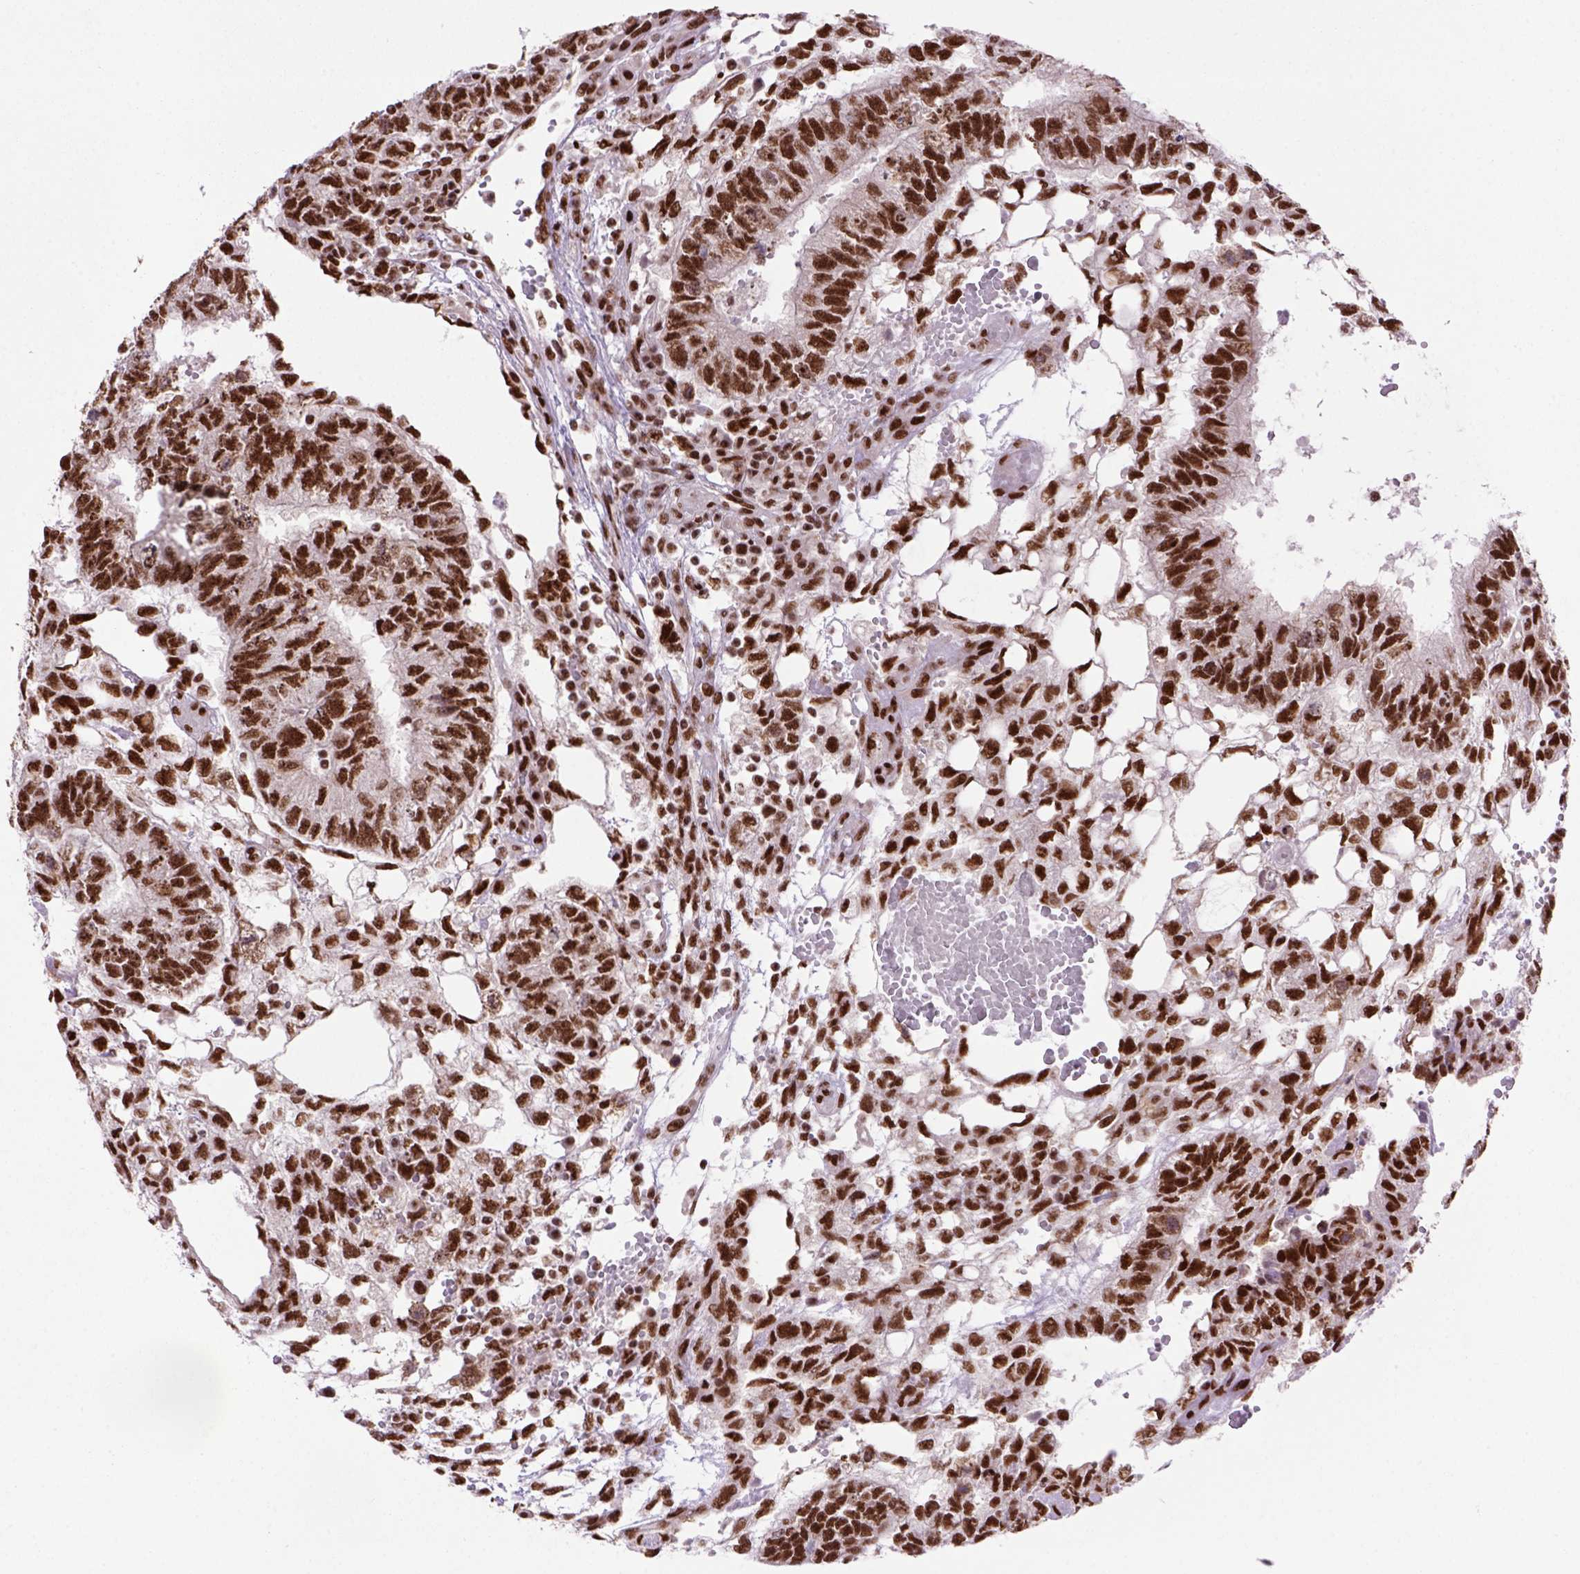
{"staining": {"intensity": "strong", "quantity": ">75%", "location": "nuclear"}, "tissue": "testis cancer", "cell_type": "Tumor cells", "image_type": "cancer", "snomed": [{"axis": "morphology", "description": "Carcinoma, Embryonal, NOS"}, {"axis": "topography", "description": "Testis"}], "caption": "DAB (3,3'-diaminobenzidine) immunohistochemical staining of human testis cancer (embryonal carcinoma) demonstrates strong nuclear protein positivity in about >75% of tumor cells. The protein is shown in brown color, while the nuclei are stained blue.", "gene": "NSMCE2", "patient": {"sex": "male", "age": 32}}